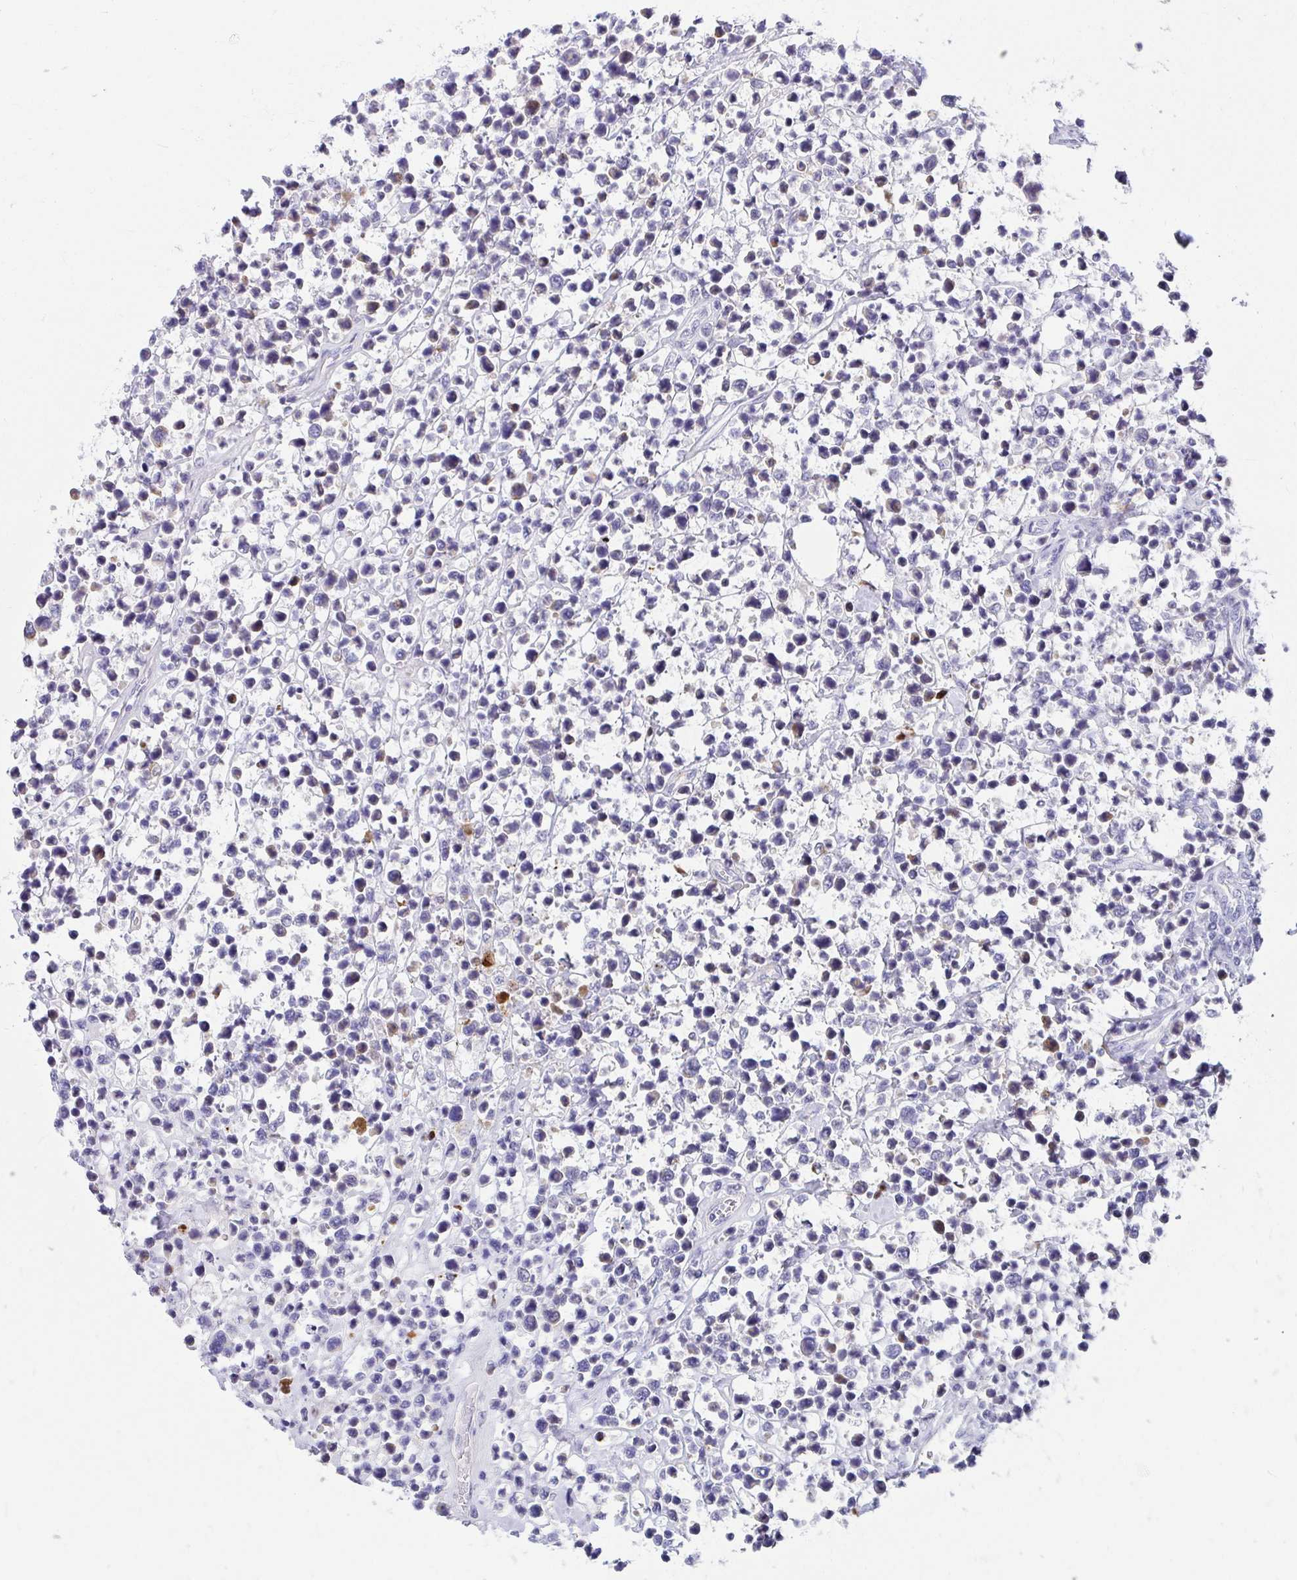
{"staining": {"intensity": "moderate", "quantity": "<25%", "location": "cytoplasmic/membranous"}, "tissue": "lymphoma", "cell_type": "Tumor cells", "image_type": "cancer", "snomed": [{"axis": "morphology", "description": "Malignant lymphoma, non-Hodgkin's type, Low grade"}, {"axis": "topography", "description": "Lymph node"}], "caption": "Low-grade malignant lymphoma, non-Hodgkin's type stained with a protein marker demonstrates moderate staining in tumor cells.", "gene": "C19orf81", "patient": {"sex": "male", "age": 60}}